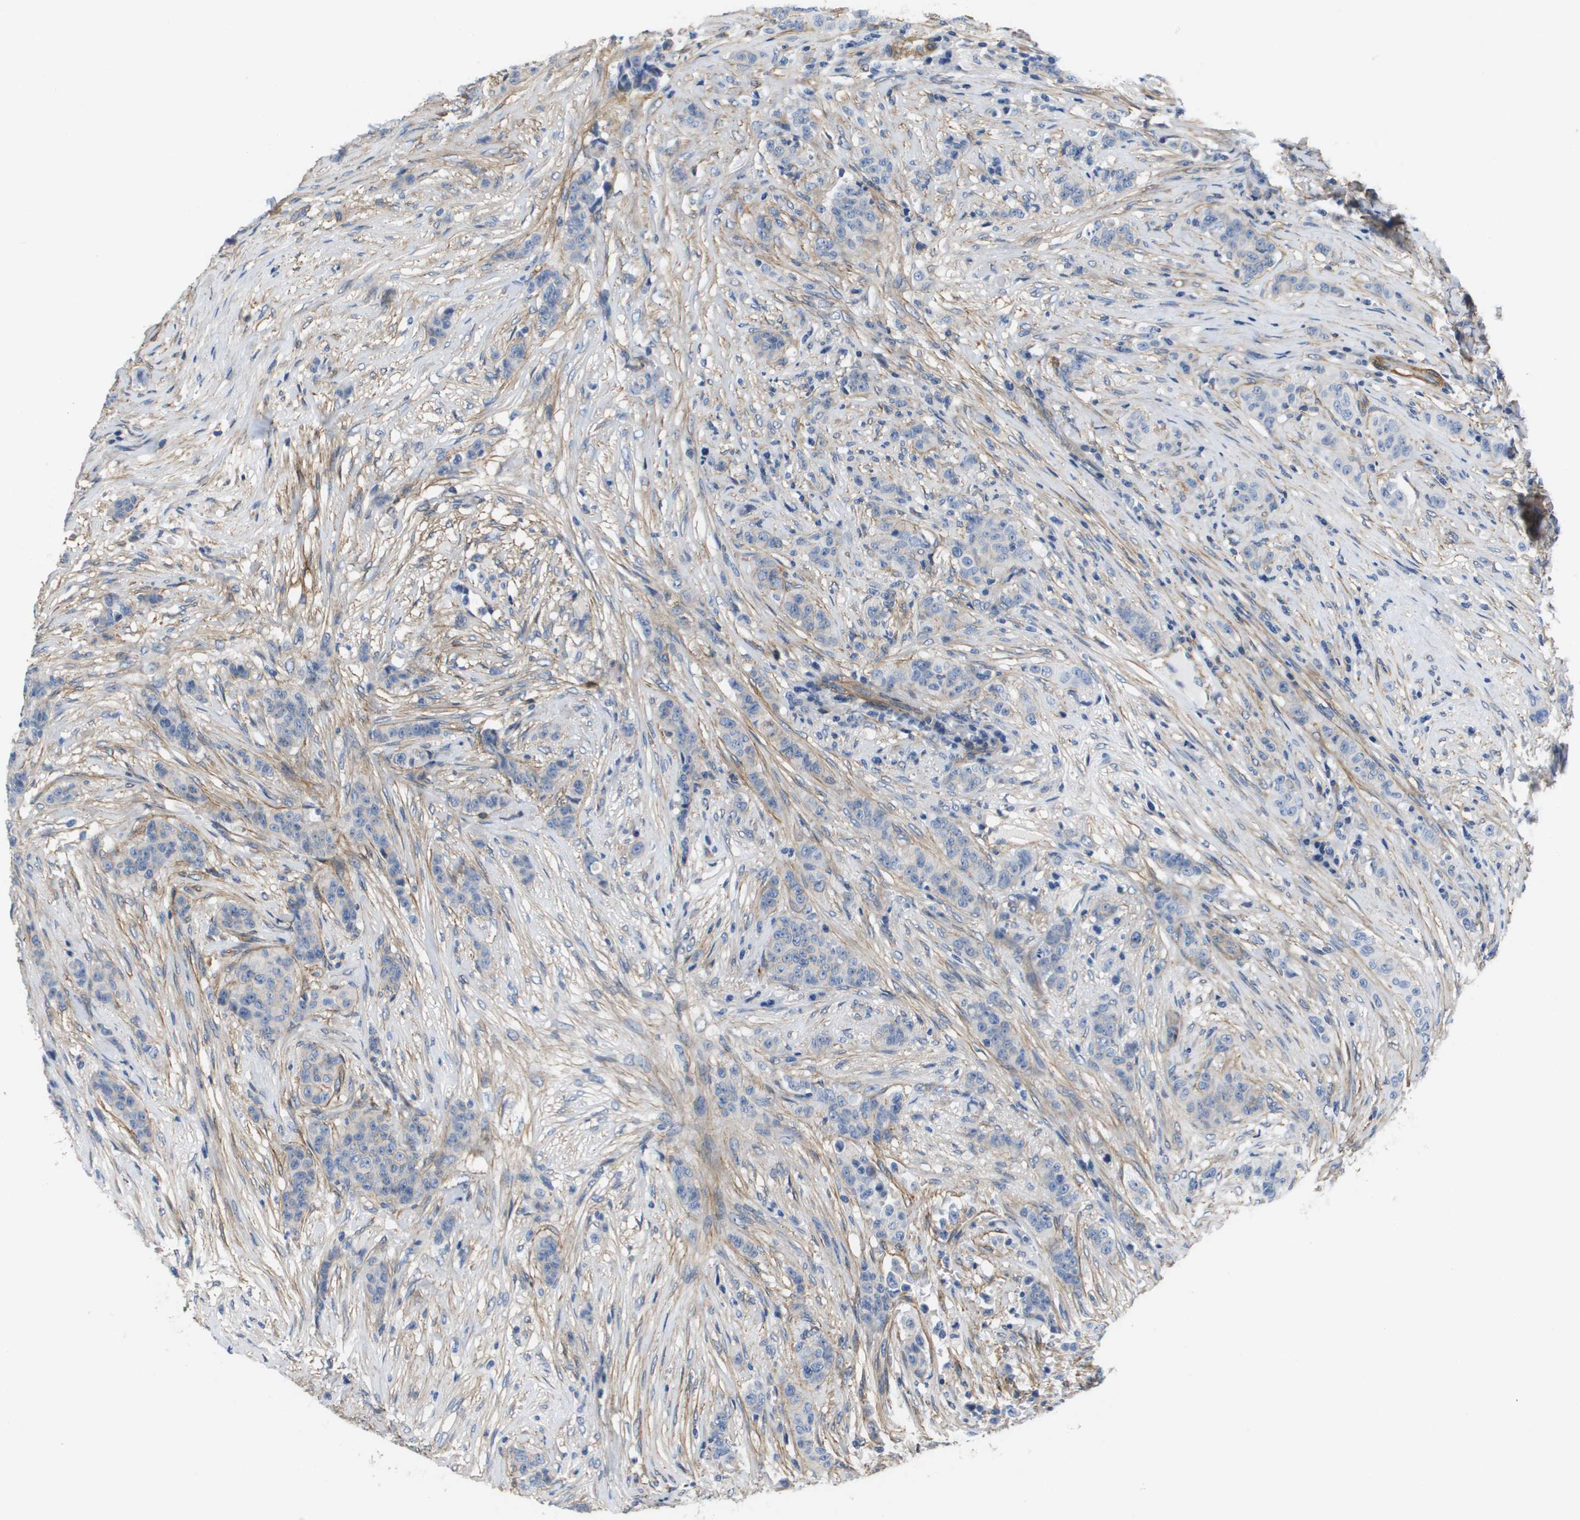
{"staining": {"intensity": "negative", "quantity": "none", "location": "none"}, "tissue": "breast cancer", "cell_type": "Tumor cells", "image_type": "cancer", "snomed": [{"axis": "morphology", "description": "Normal tissue, NOS"}, {"axis": "morphology", "description": "Duct carcinoma"}, {"axis": "topography", "description": "Breast"}], "caption": "Micrograph shows no significant protein expression in tumor cells of breast cancer. Brightfield microscopy of immunohistochemistry stained with DAB (brown) and hematoxylin (blue), captured at high magnification.", "gene": "LPP", "patient": {"sex": "female", "age": 40}}